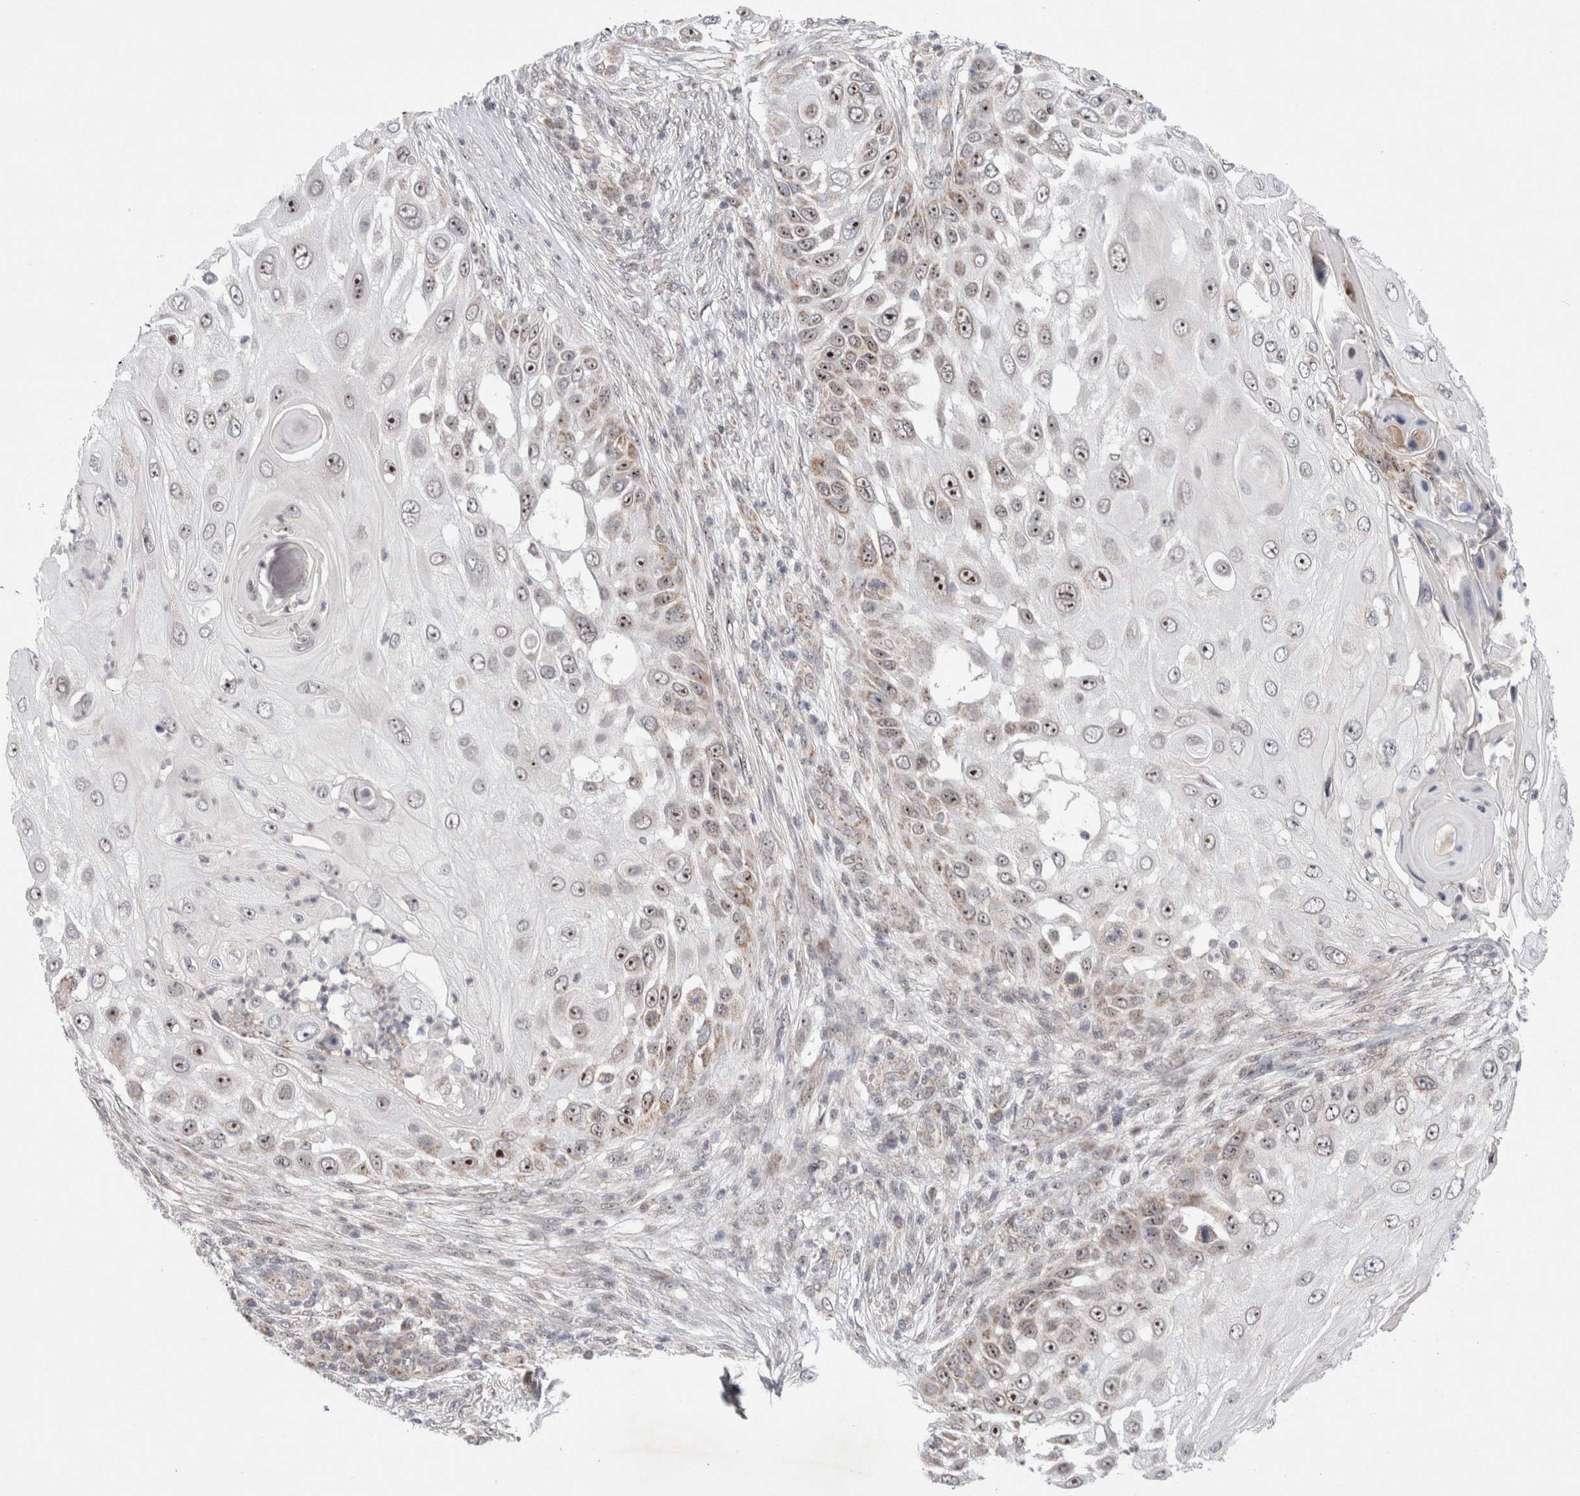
{"staining": {"intensity": "strong", "quantity": ">75%", "location": "nuclear"}, "tissue": "skin cancer", "cell_type": "Tumor cells", "image_type": "cancer", "snomed": [{"axis": "morphology", "description": "Squamous cell carcinoma, NOS"}, {"axis": "topography", "description": "Skin"}], "caption": "High-magnification brightfield microscopy of skin cancer (squamous cell carcinoma) stained with DAB (brown) and counterstained with hematoxylin (blue). tumor cells exhibit strong nuclear expression is identified in approximately>75% of cells.", "gene": "MRPL37", "patient": {"sex": "female", "age": 44}}